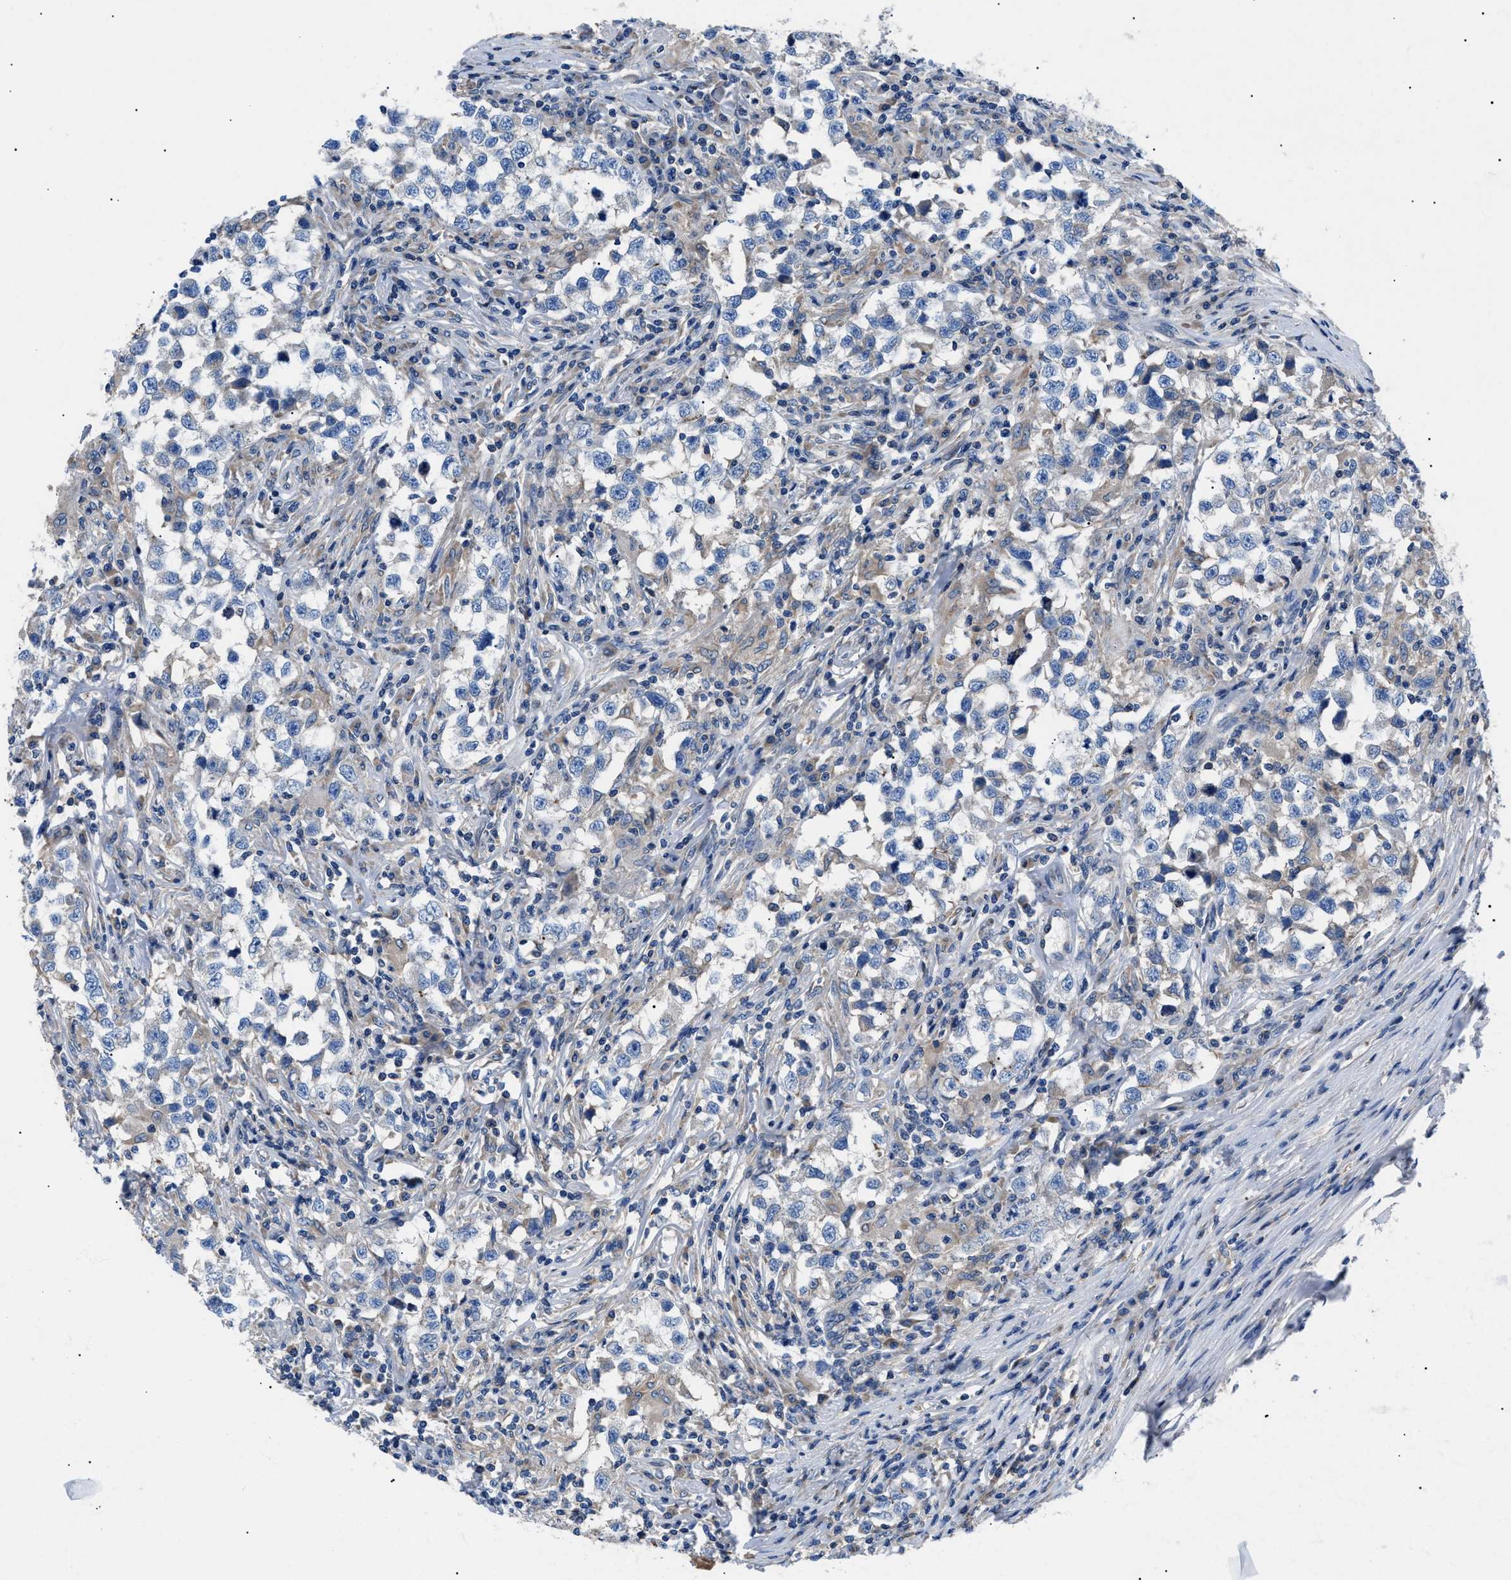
{"staining": {"intensity": "weak", "quantity": "<25%", "location": "cytoplasmic/membranous"}, "tissue": "testis cancer", "cell_type": "Tumor cells", "image_type": "cancer", "snomed": [{"axis": "morphology", "description": "Carcinoma, Embryonal, NOS"}, {"axis": "topography", "description": "Testis"}], "caption": "Immunohistochemistry (IHC) of testis cancer demonstrates no positivity in tumor cells.", "gene": "ZDHHC24", "patient": {"sex": "male", "age": 21}}